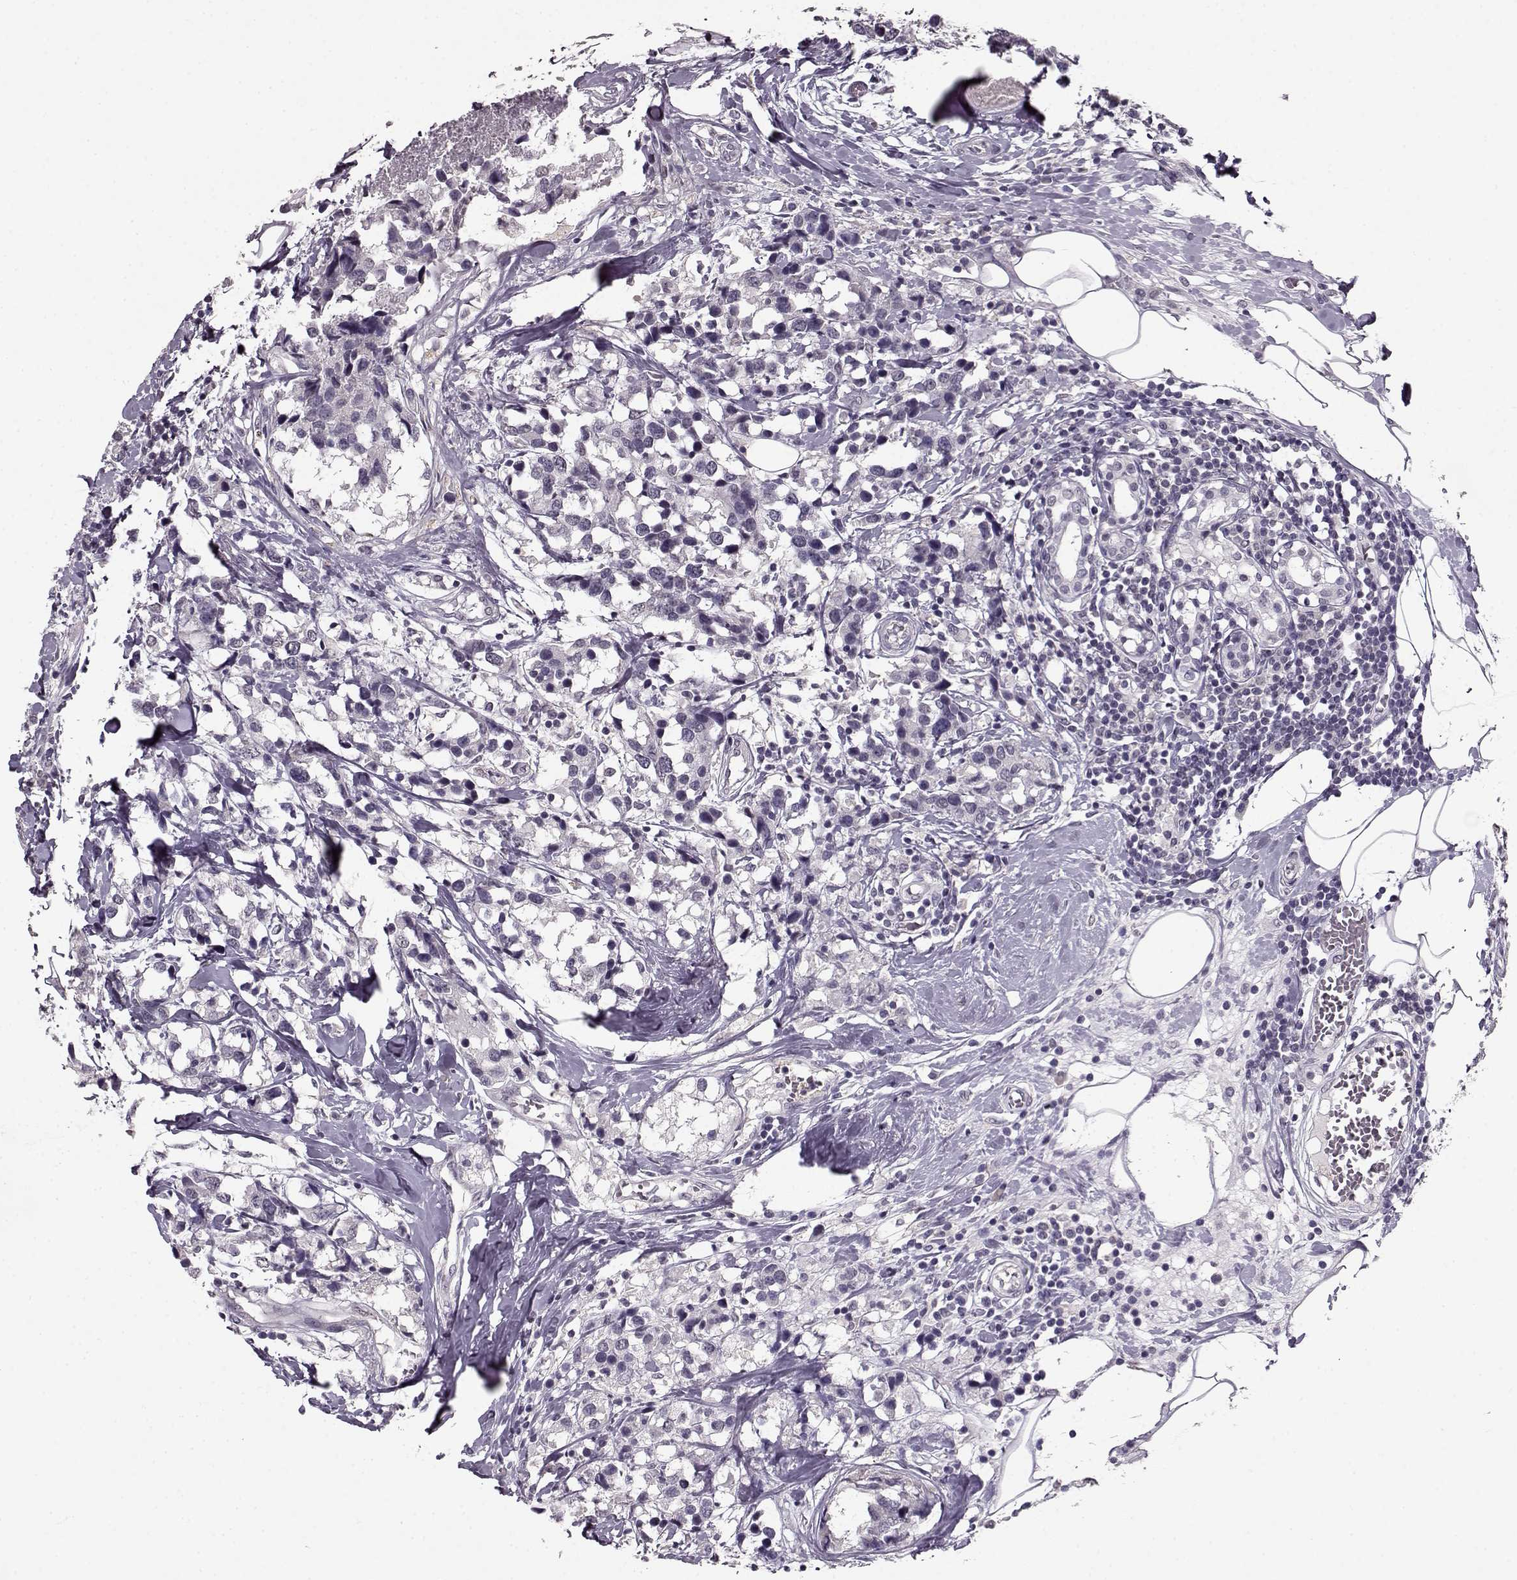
{"staining": {"intensity": "negative", "quantity": "none", "location": "none"}, "tissue": "breast cancer", "cell_type": "Tumor cells", "image_type": "cancer", "snomed": [{"axis": "morphology", "description": "Lobular carcinoma"}, {"axis": "topography", "description": "Breast"}], "caption": "Micrograph shows no significant protein expression in tumor cells of lobular carcinoma (breast).", "gene": "RP1L1", "patient": {"sex": "female", "age": 59}}